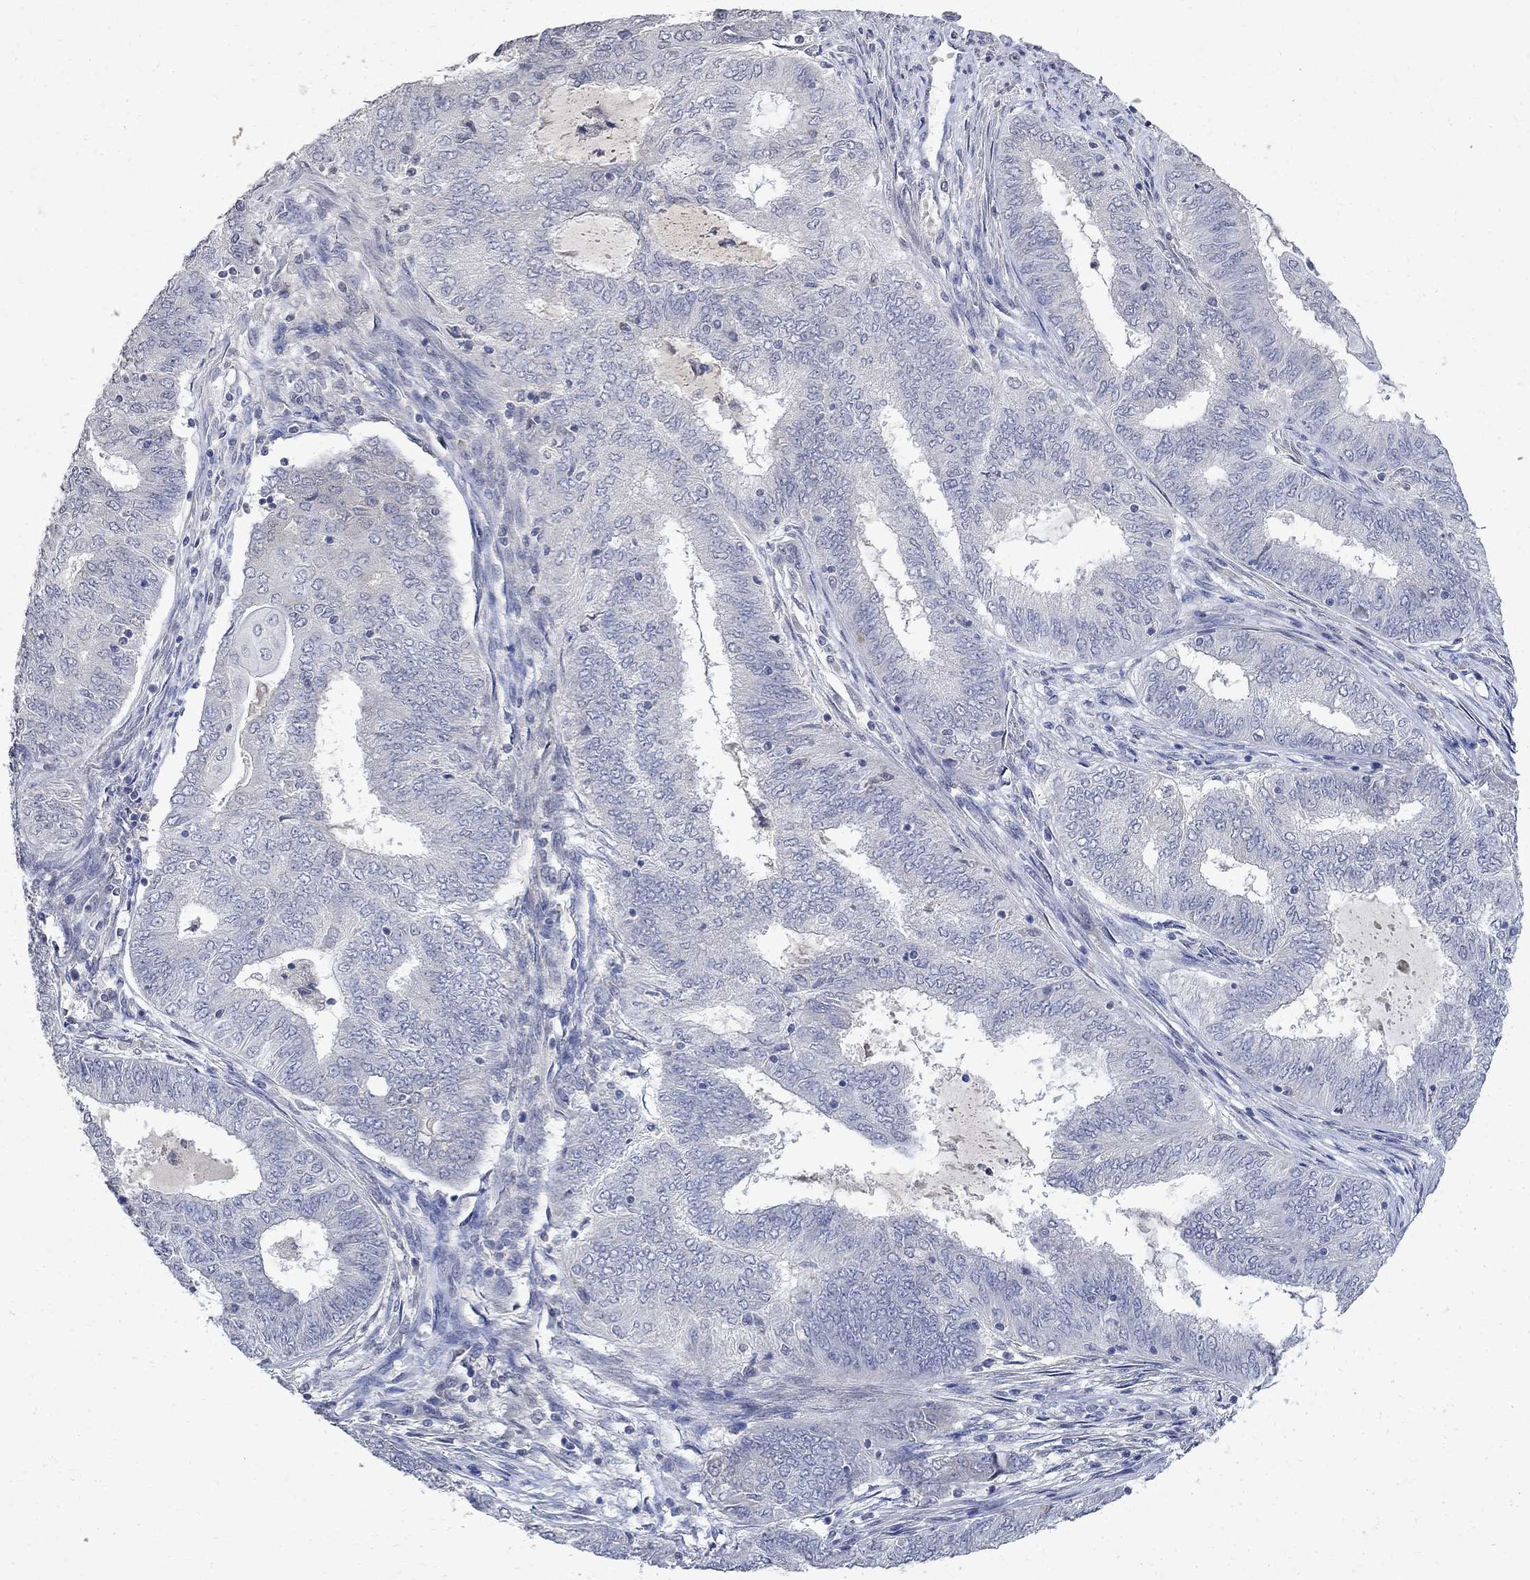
{"staining": {"intensity": "negative", "quantity": "none", "location": "none"}, "tissue": "endometrial cancer", "cell_type": "Tumor cells", "image_type": "cancer", "snomed": [{"axis": "morphology", "description": "Adenocarcinoma, NOS"}, {"axis": "topography", "description": "Endometrium"}], "caption": "Tumor cells are negative for brown protein staining in adenocarcinoma (endometrial).", "gene": "TMEM169", "patient": {"sex": "female", "age": 62}}